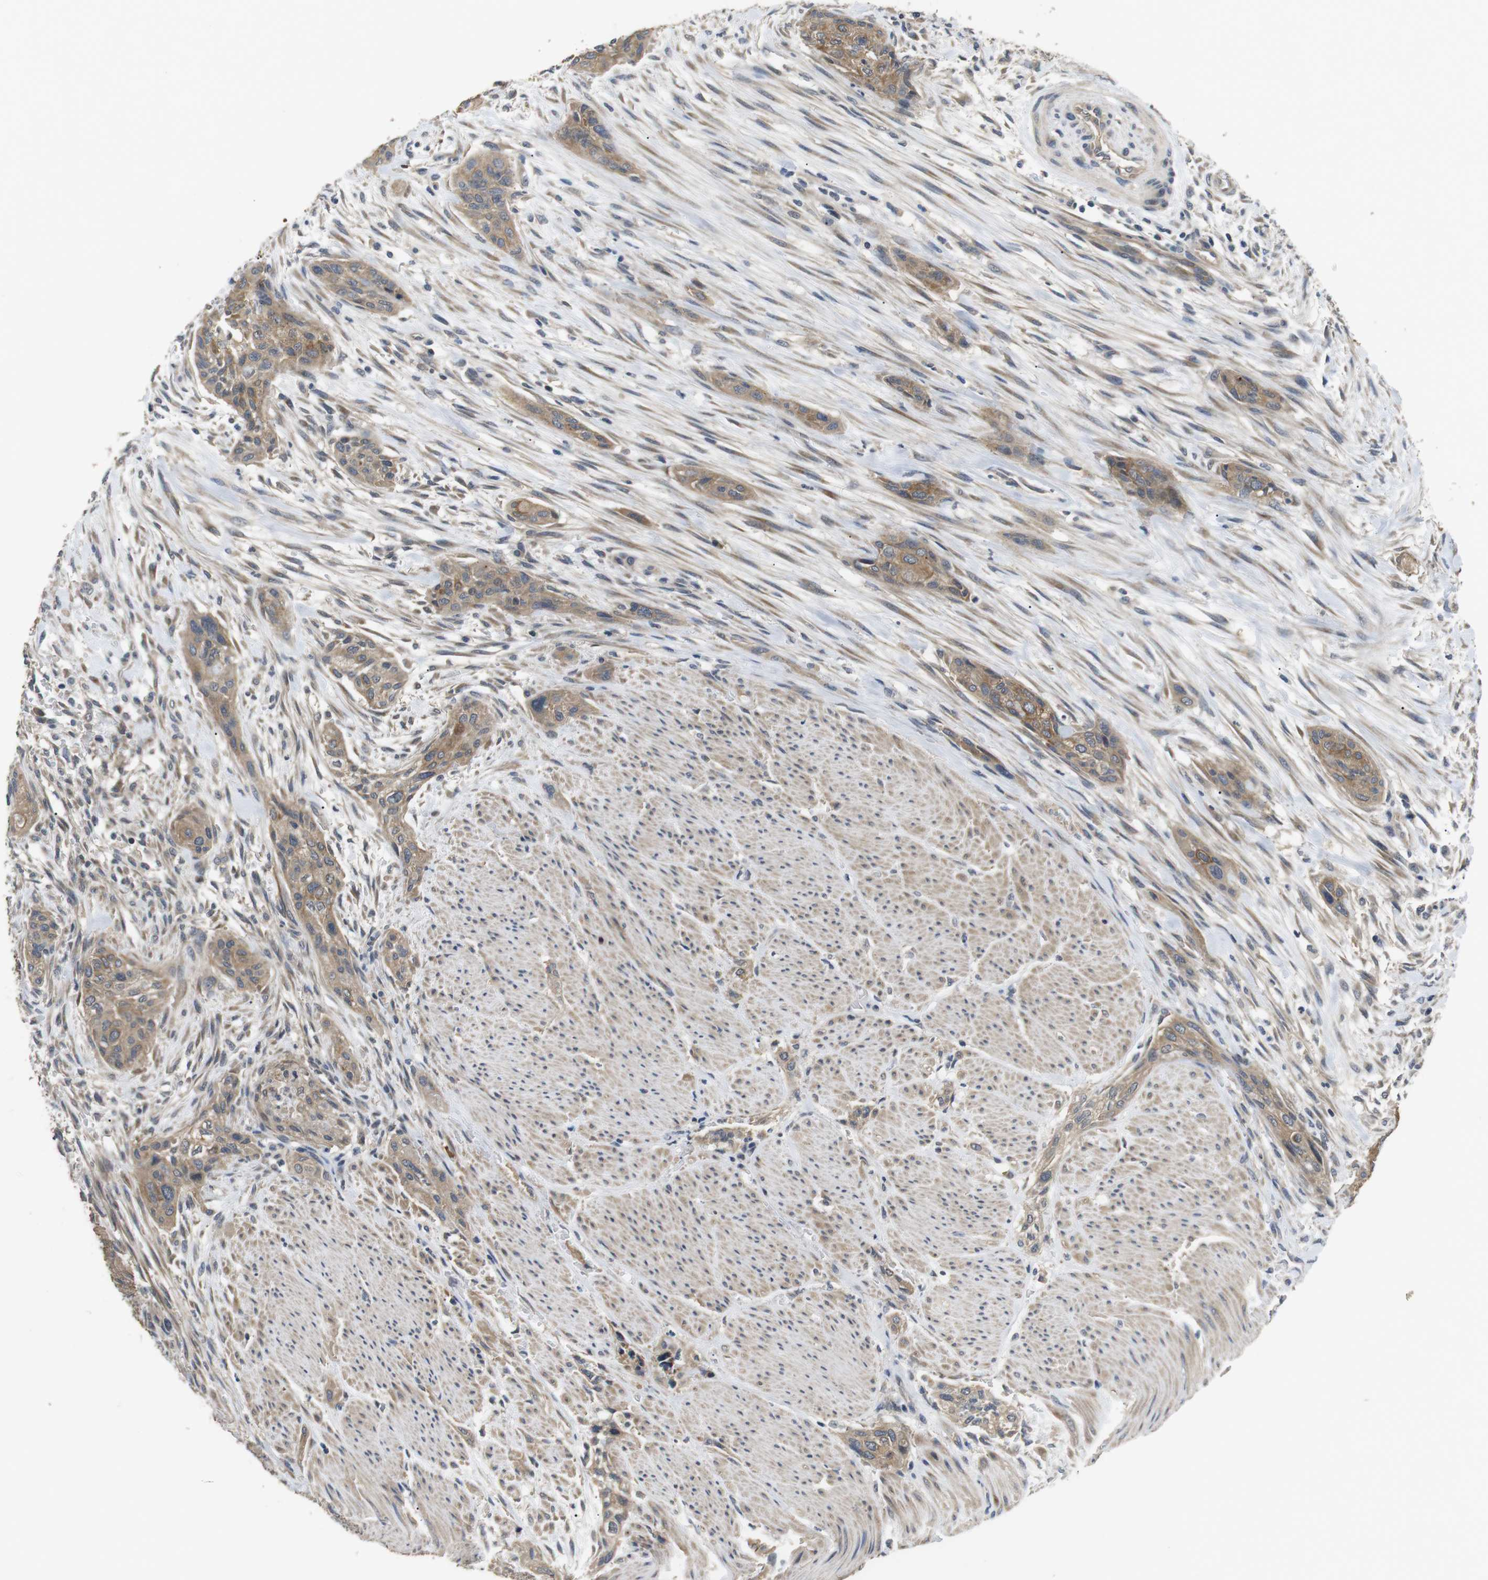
{"staining": {"intensity": "moderate", "quantity": ">75%", "location": "cytoplasmic/membranous"}, "tissue": "urothelial cancer", "cell_type": "Tumor cells", "image_type": "cancer", "snomed": [{"axis": "morphology", "description": "Urothelial carcinoma, High grade"}, {"axis": "topography", "description": "Urinary bladder"}], "caption": "This is an image of immunohistochemistry staining of urothelial carcinoma (high-grade), which shows moderate staining in the cytoplasmic/membranous of tumor cells.", "gene": "ADGRL3", "patient": {"sex": "male", "age": 35}}